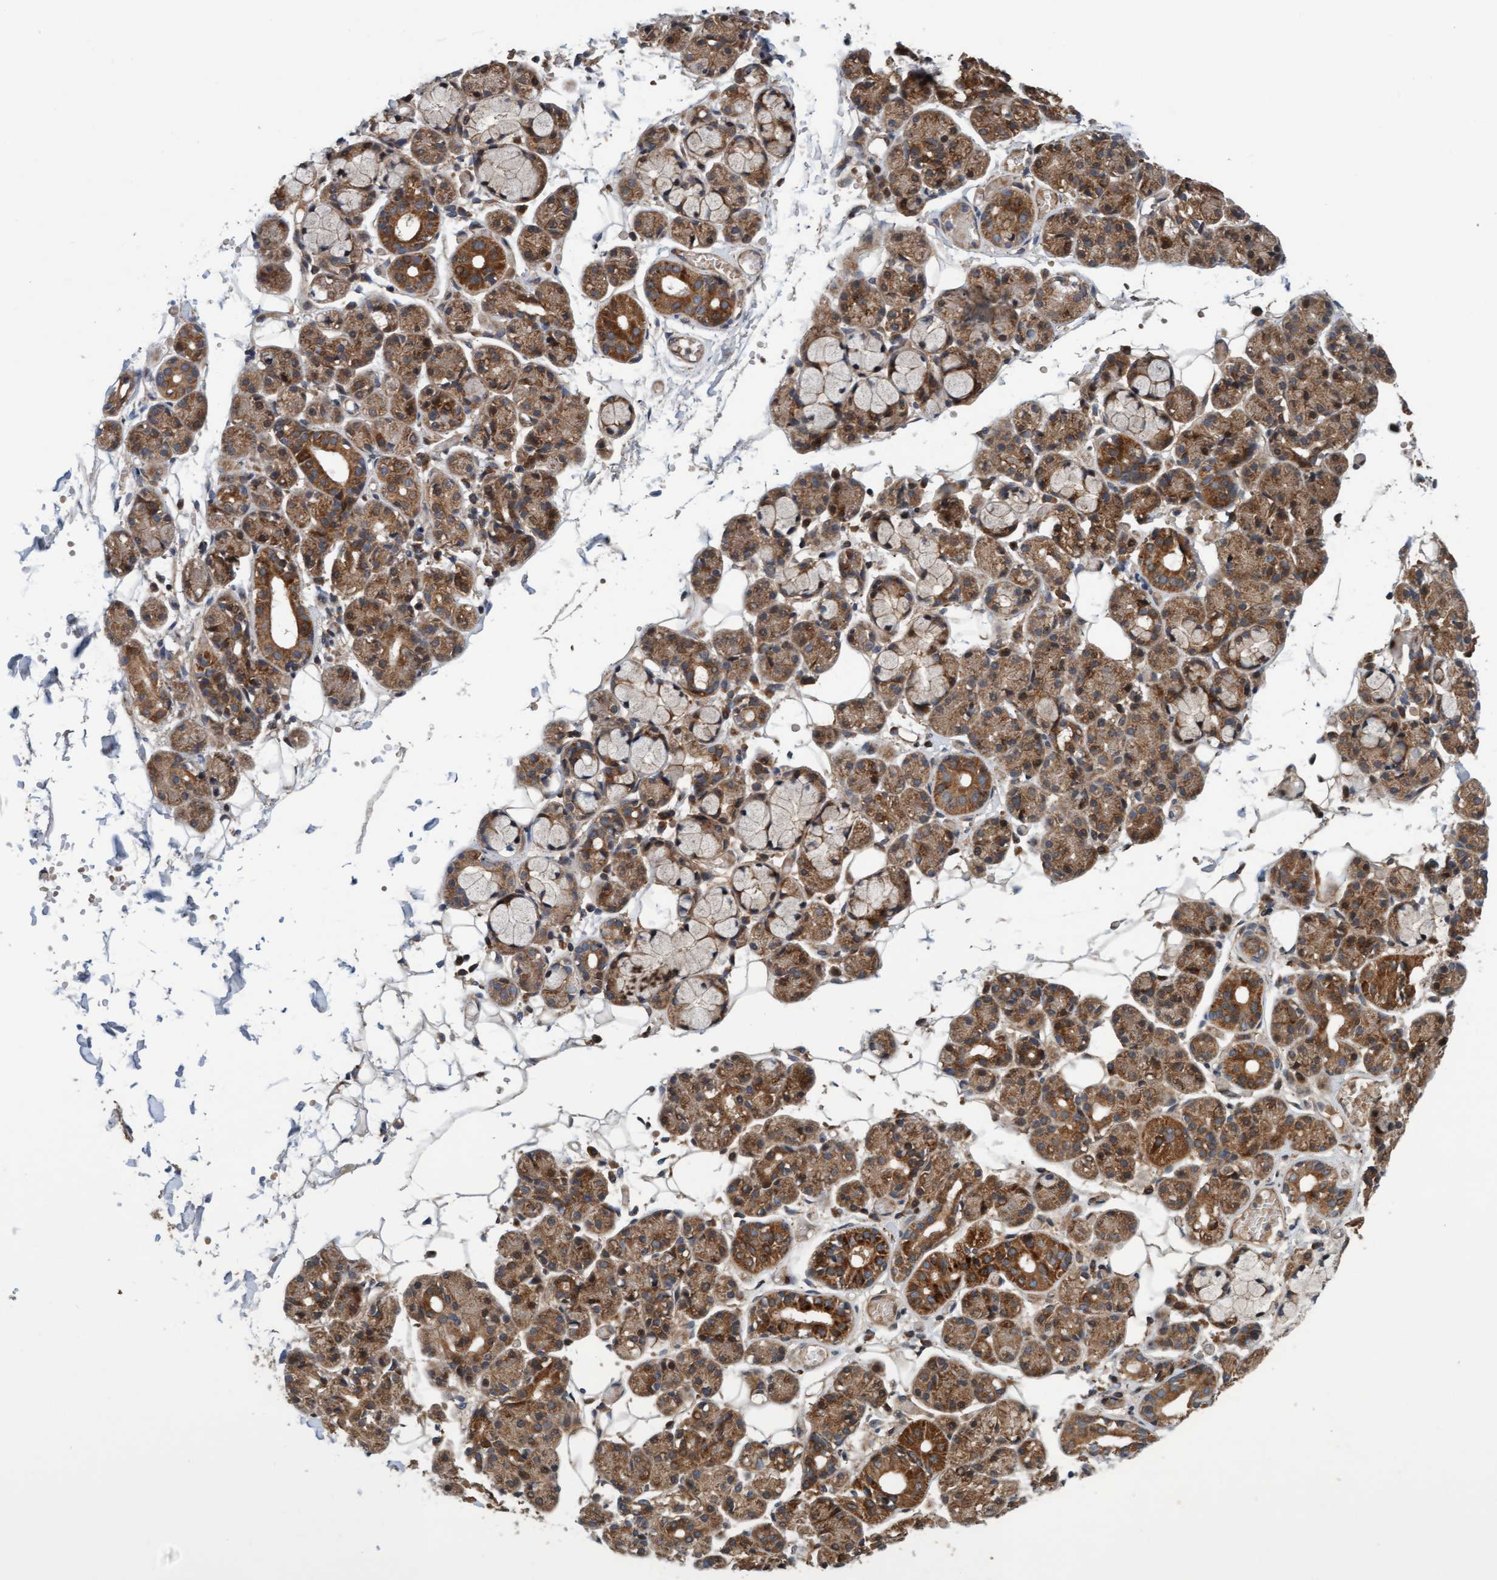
{"staining": {"intensity": "moderate", "quantity": ">75%", "location": "cytoplasmic/membranous"}, "tissue": "salivary gland", "cell_type": "Glandular cells", "image_type": "normal", "snomed": [{"axis": "morphology", "description": "Normal tissue, NOS"}, {"axis": "topography", "description": "Salivary gland"}], "caption": "The micrograph exhibits immunohistochemical staining of unremarkable salivary gland. There is moderate cytoplasmic/membranous staining is seen in about >75% of glandular cells. Nuclei are stained in blue.", "gene": "MLXIP", "patient": {"sex": "male", "age": 63}}